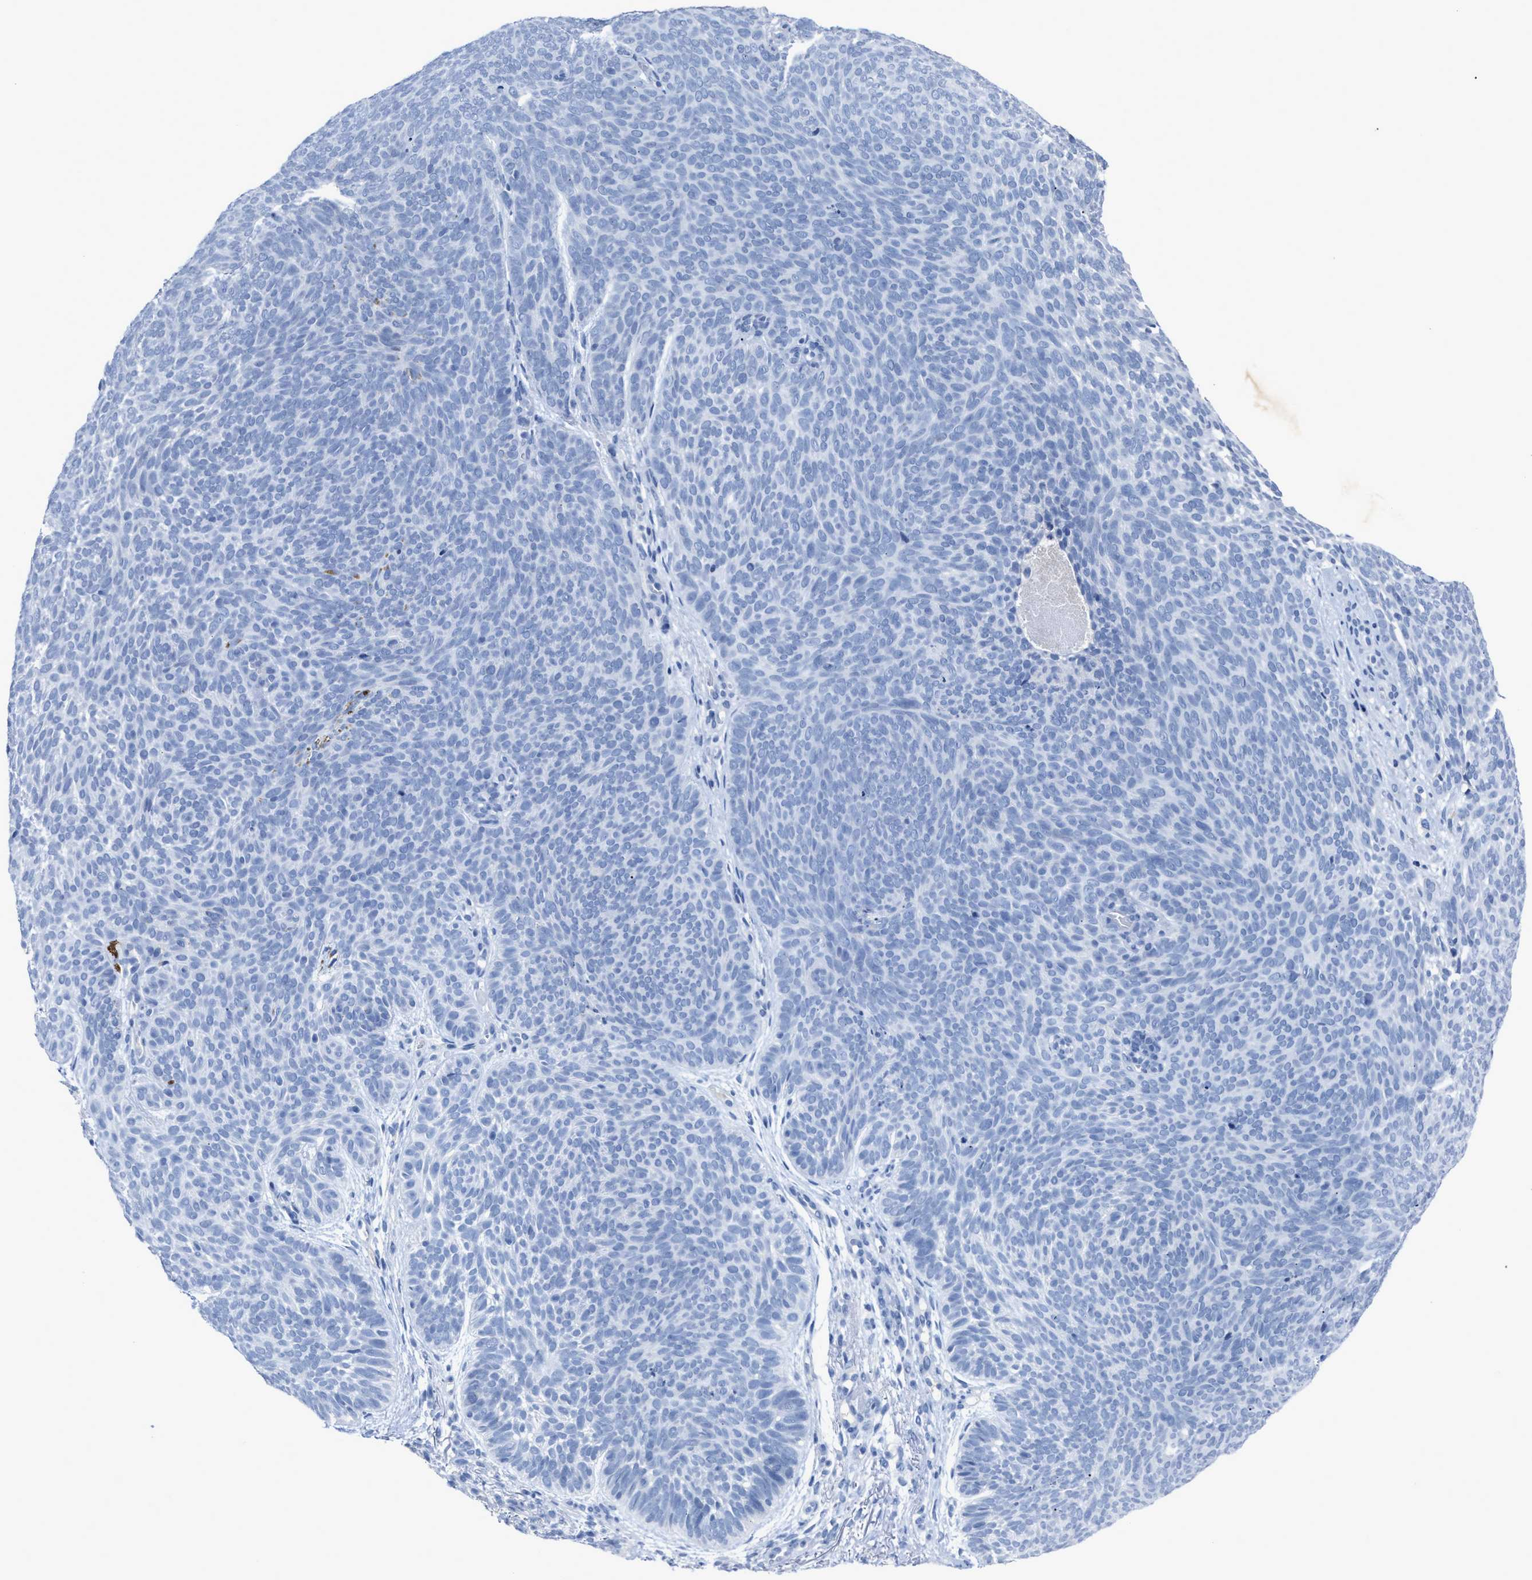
{"staining": {"intensity": "negative", "quantity": "none", "location": "none"}, "tissue": "skin cancer", "cell_type": "Tumor cells", "image_type": "cancer", "snomed": [{"axis": "morphology", "description": "Basal cell carcinoma"}, {"axis": "topography", "description": "Skin"}], "caption": "Image shows no significant protein expression in tumor cells of skin basal cell carcinoma.", "gene": "CEACAM5", "patient": {"sex": "male", "age": 61}}